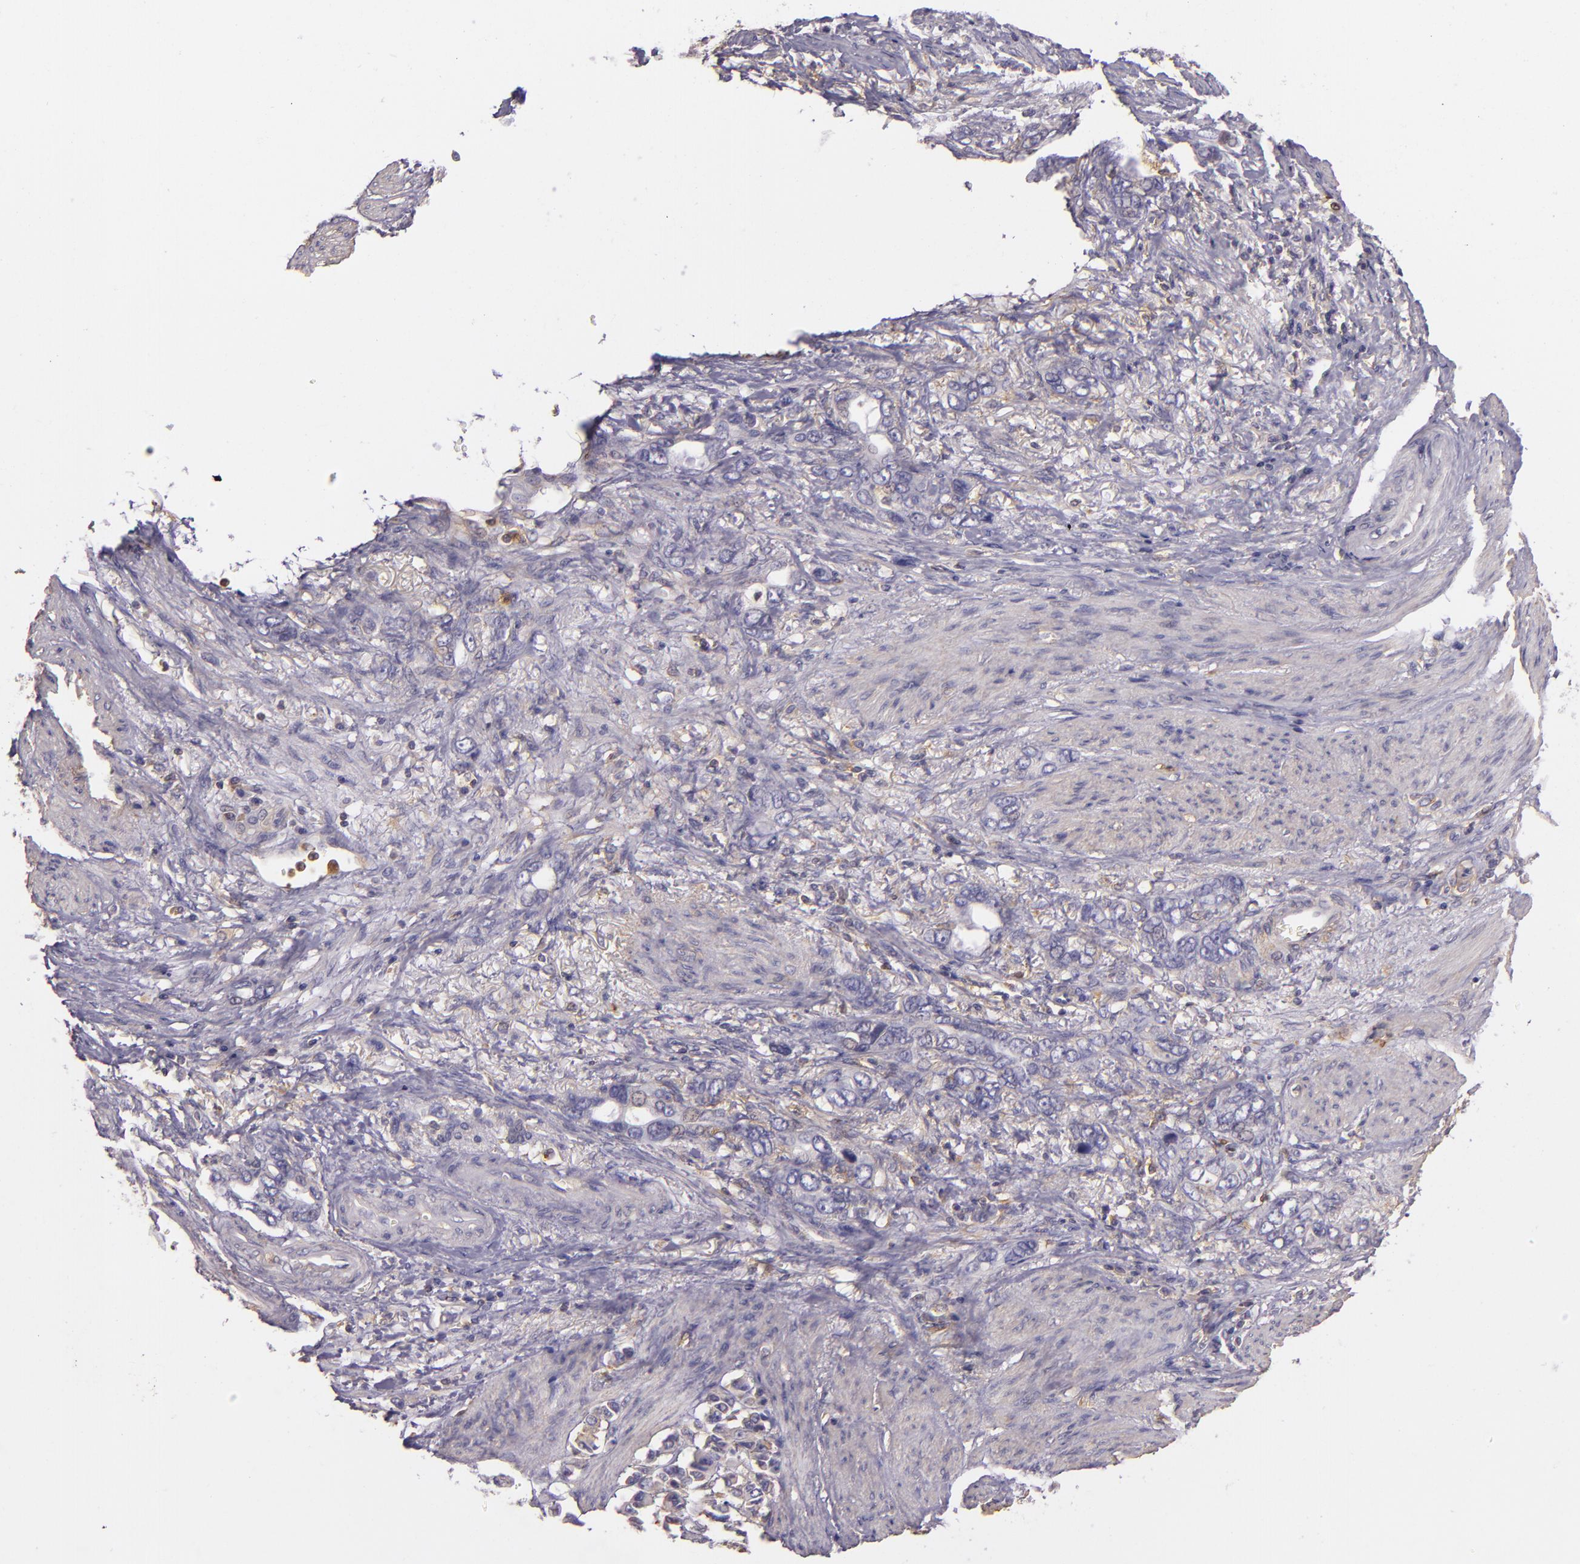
{"staining": {"intensity": "negative", "quantity": "none", "location": "none"}, "tissue": "stomach cancer", "cell_type": "Tumor cells", "image_type": "cancer", "snomed": [{"axis": "morphology", "description": "Adenocarcinoma, NOS"}, {"axis": "topography", "description": "Stomach"}], "caption": "A photomicrograph of stomach cancer stained for a protein shows no brown staining in tumor cells. (Immunohistochemistry, brightfield microscopy, high magnification).", "gene": "TLN1", "patient": {"sex": "male", "age": 78}}